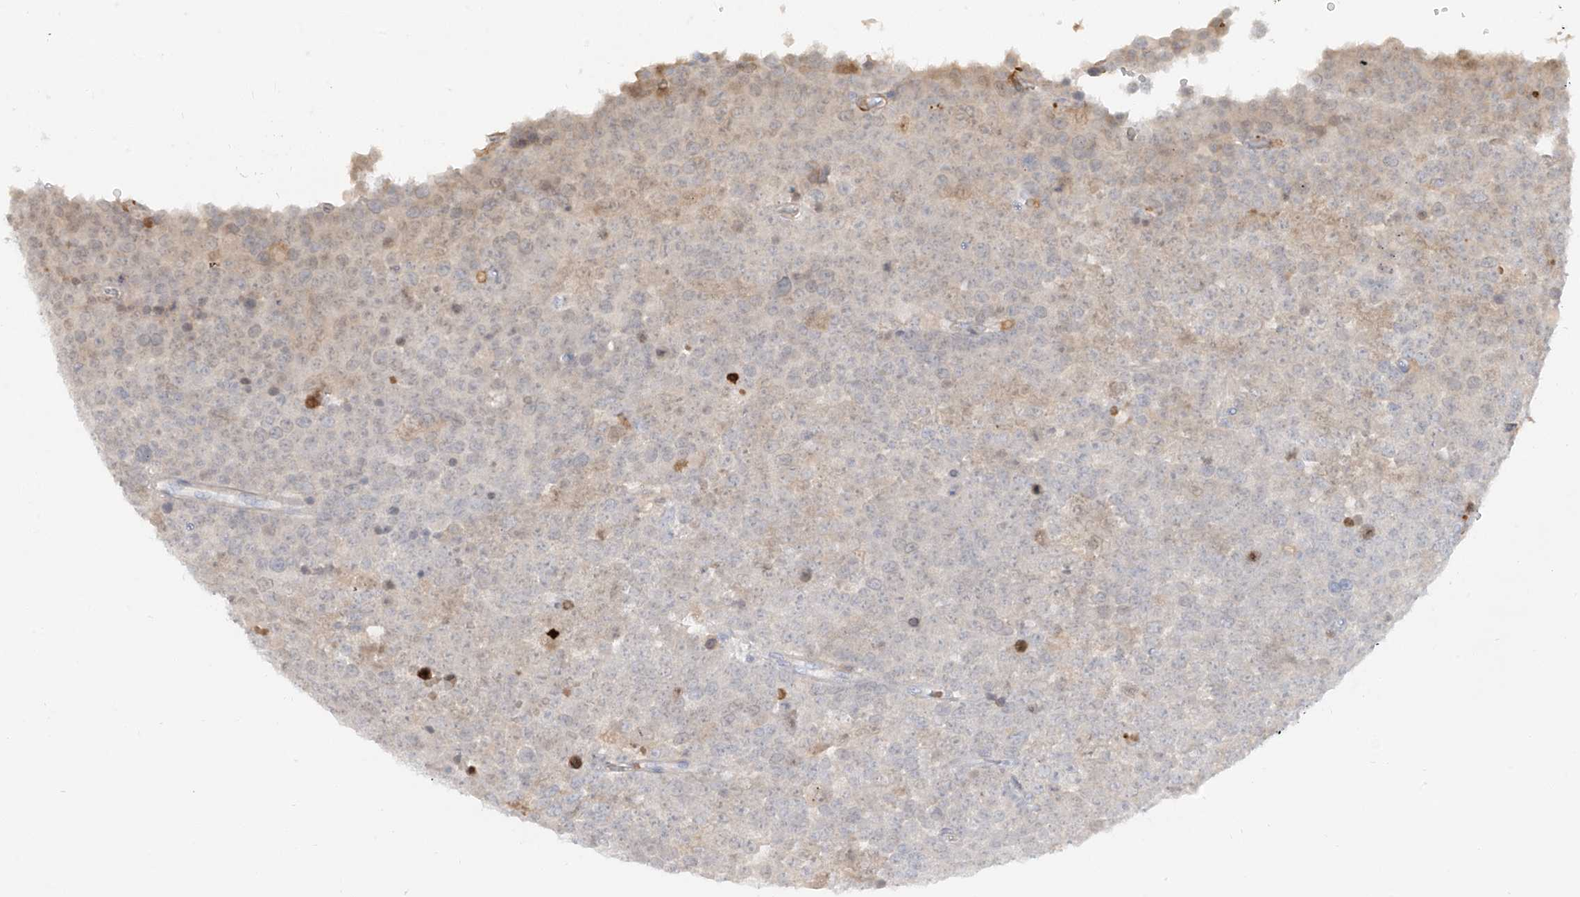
{"staining": {"intensity": "negative", "quantity": "none", "location": "none"}, "tissue": "testis cancer", "cell_type": "Tumor cells", "image_type": "cancer", "snomed": [{"axis": "morphology", "description": "Seminoma, NOS"}, {"axis": "topography", "description": "Testis"}], "caption": "Tumor cells are negative for brown protein staining in testis cancer (seminoma).", "gene": "UPK1B", "patient": {"sex": "male", "age": 71}}